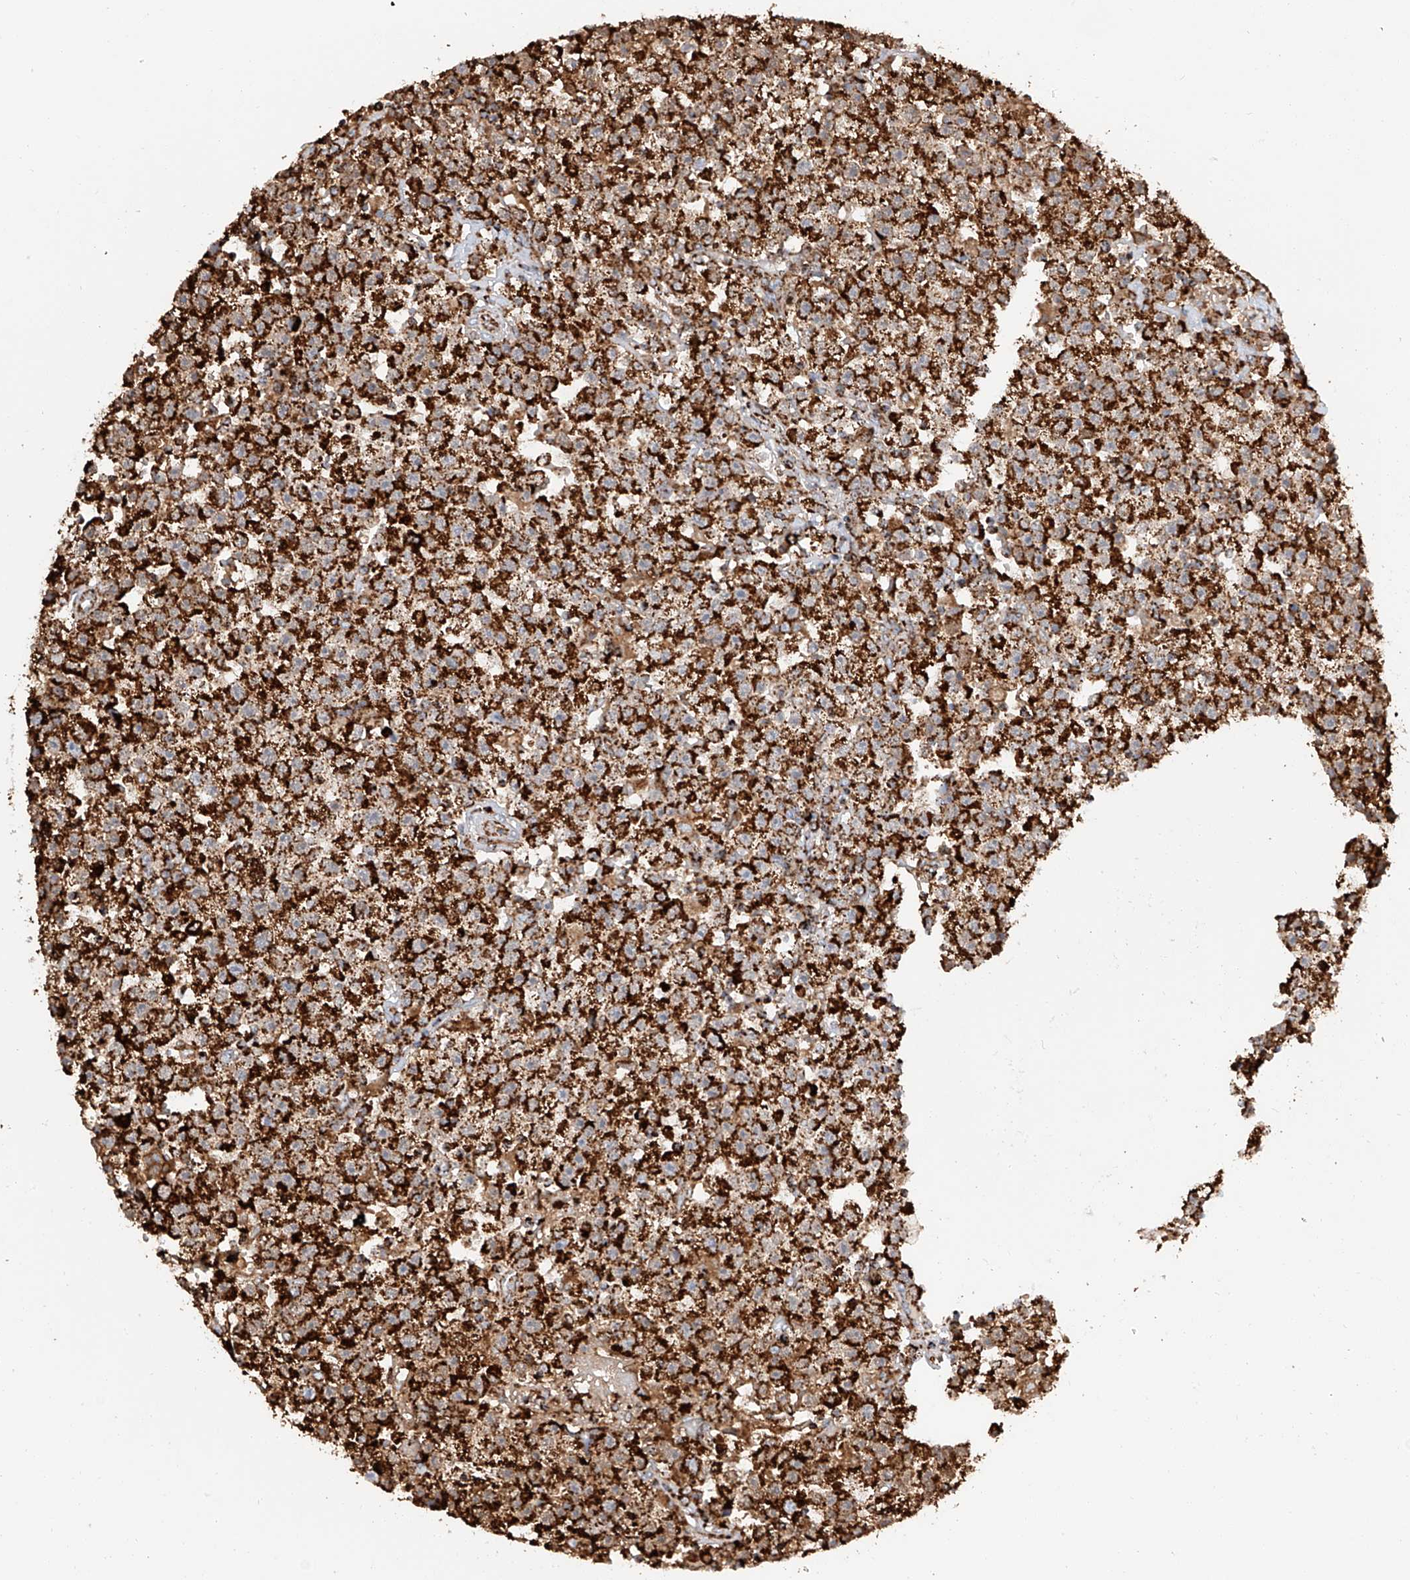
{"staining": {"intensity": "strong", "quantity": ">75%", "location": "cytoplasmic/membranous"}, "tissue": "testis cancer", "cell_type": "Tumor cells", "image_type": "cancer", "snomed": [{"axis": "morphology", "description": "Seminoma, NOS"}, {"axis": "topography", "description": "Testis"}], "caption": "Protein expression analysis of human testis cancer (seminoma) reveals strong cytoplasmic/membranous expression in about >75% of tumor cells.", "gene": "TTC27", "patient": {"sex": "male", "age": 22}}